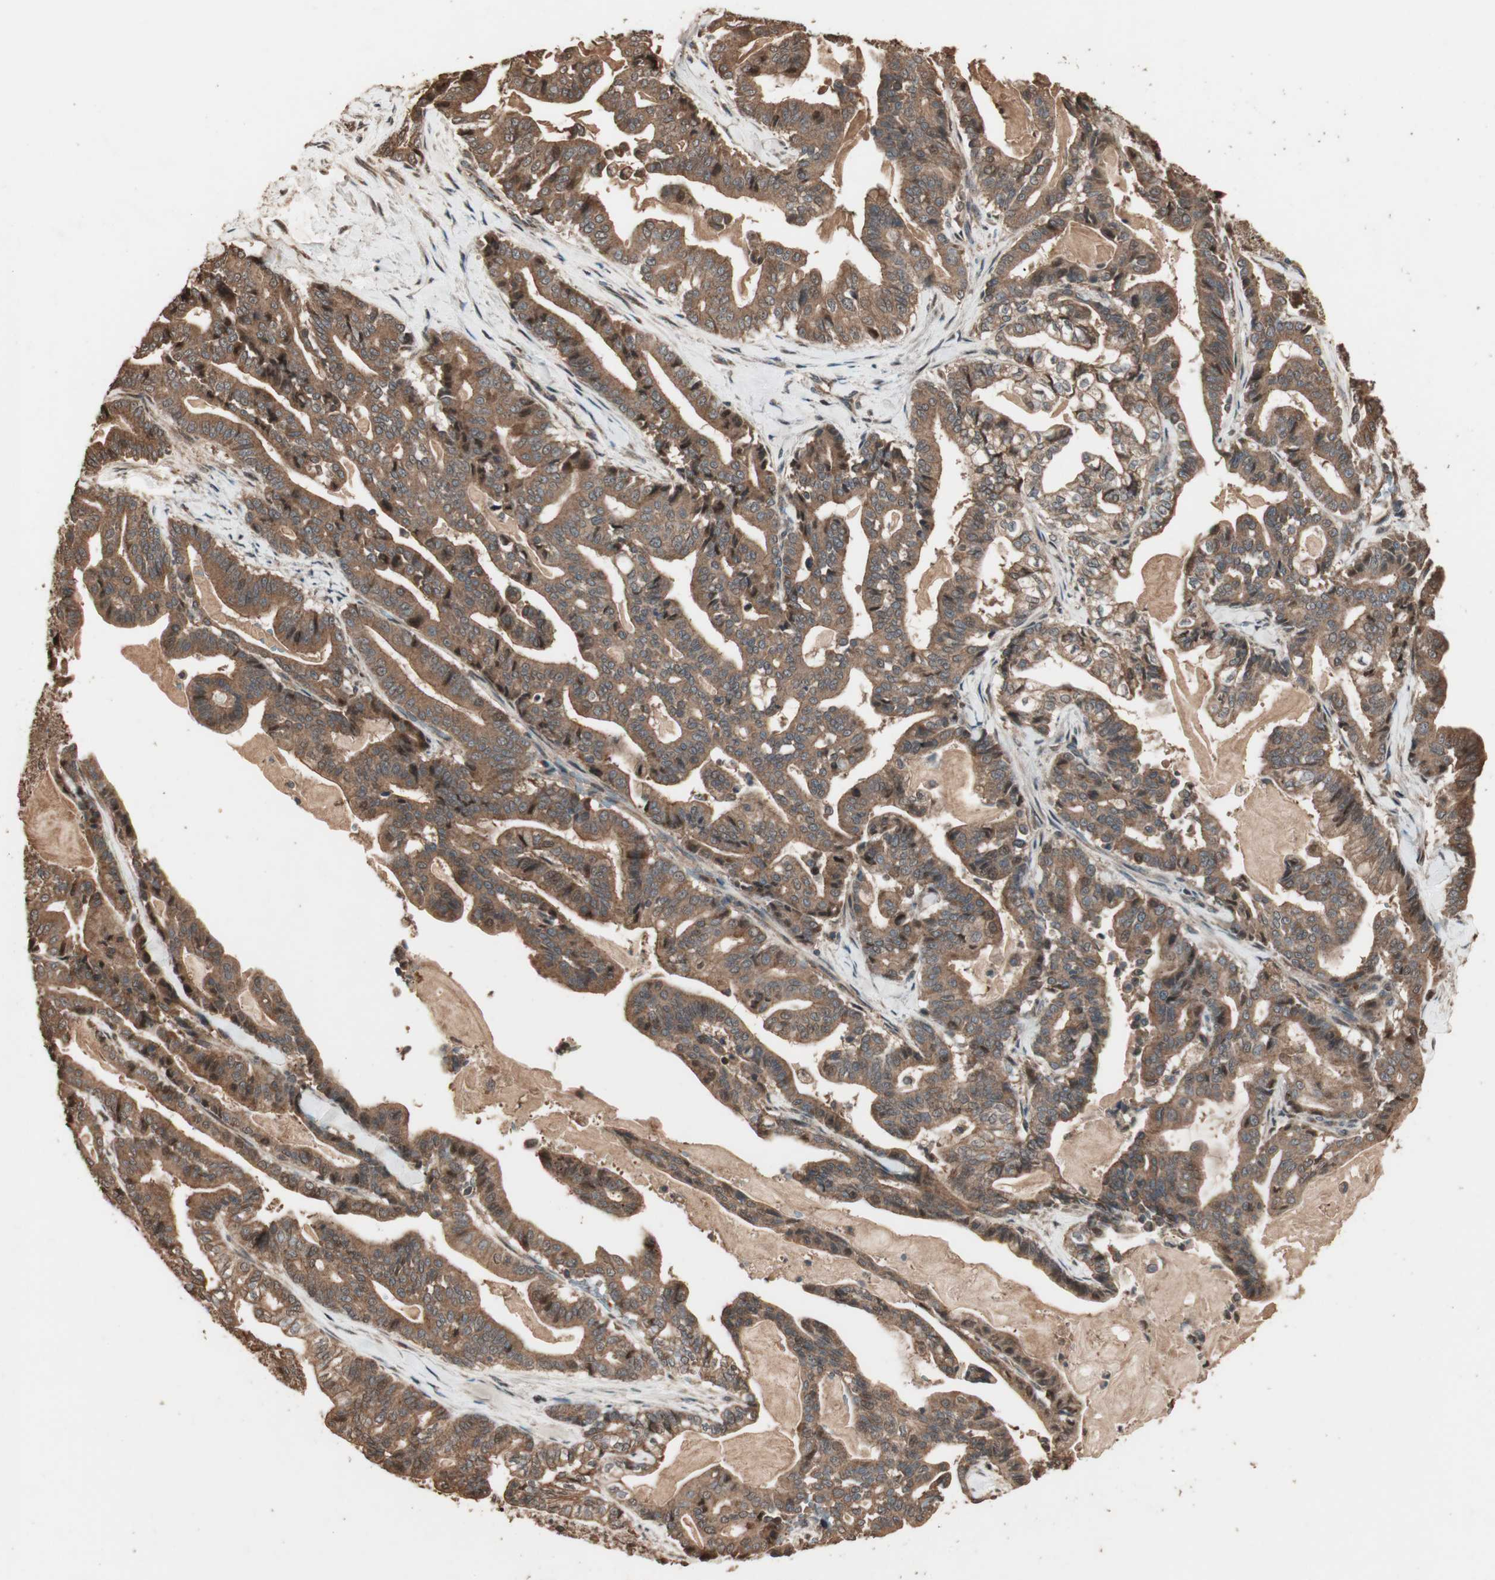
{"staining": {"intensity": "moderate", "quantity": ">75%", "location": "cytoplasmic/membranous"}, "tissue": "pancreatic cancer", "cell_type": "Tumor cells", "image_type": "cancer", "snomed": [{"axis": "morphology", "description": "Adenocarcinoma, NOS"}, {"axis": "topography", "description": "Pancreas"}], "caption": "Immunohistochemistry (DAB (3,3'-diaminobenzidine)) staining of human pancreatic adenocarcinoma reveals moderate cytoplasmic/membranous protein expression in about >75% of tumor cells.", "gene": "USP20", "patient": {"sex": "male", "age": 63}}